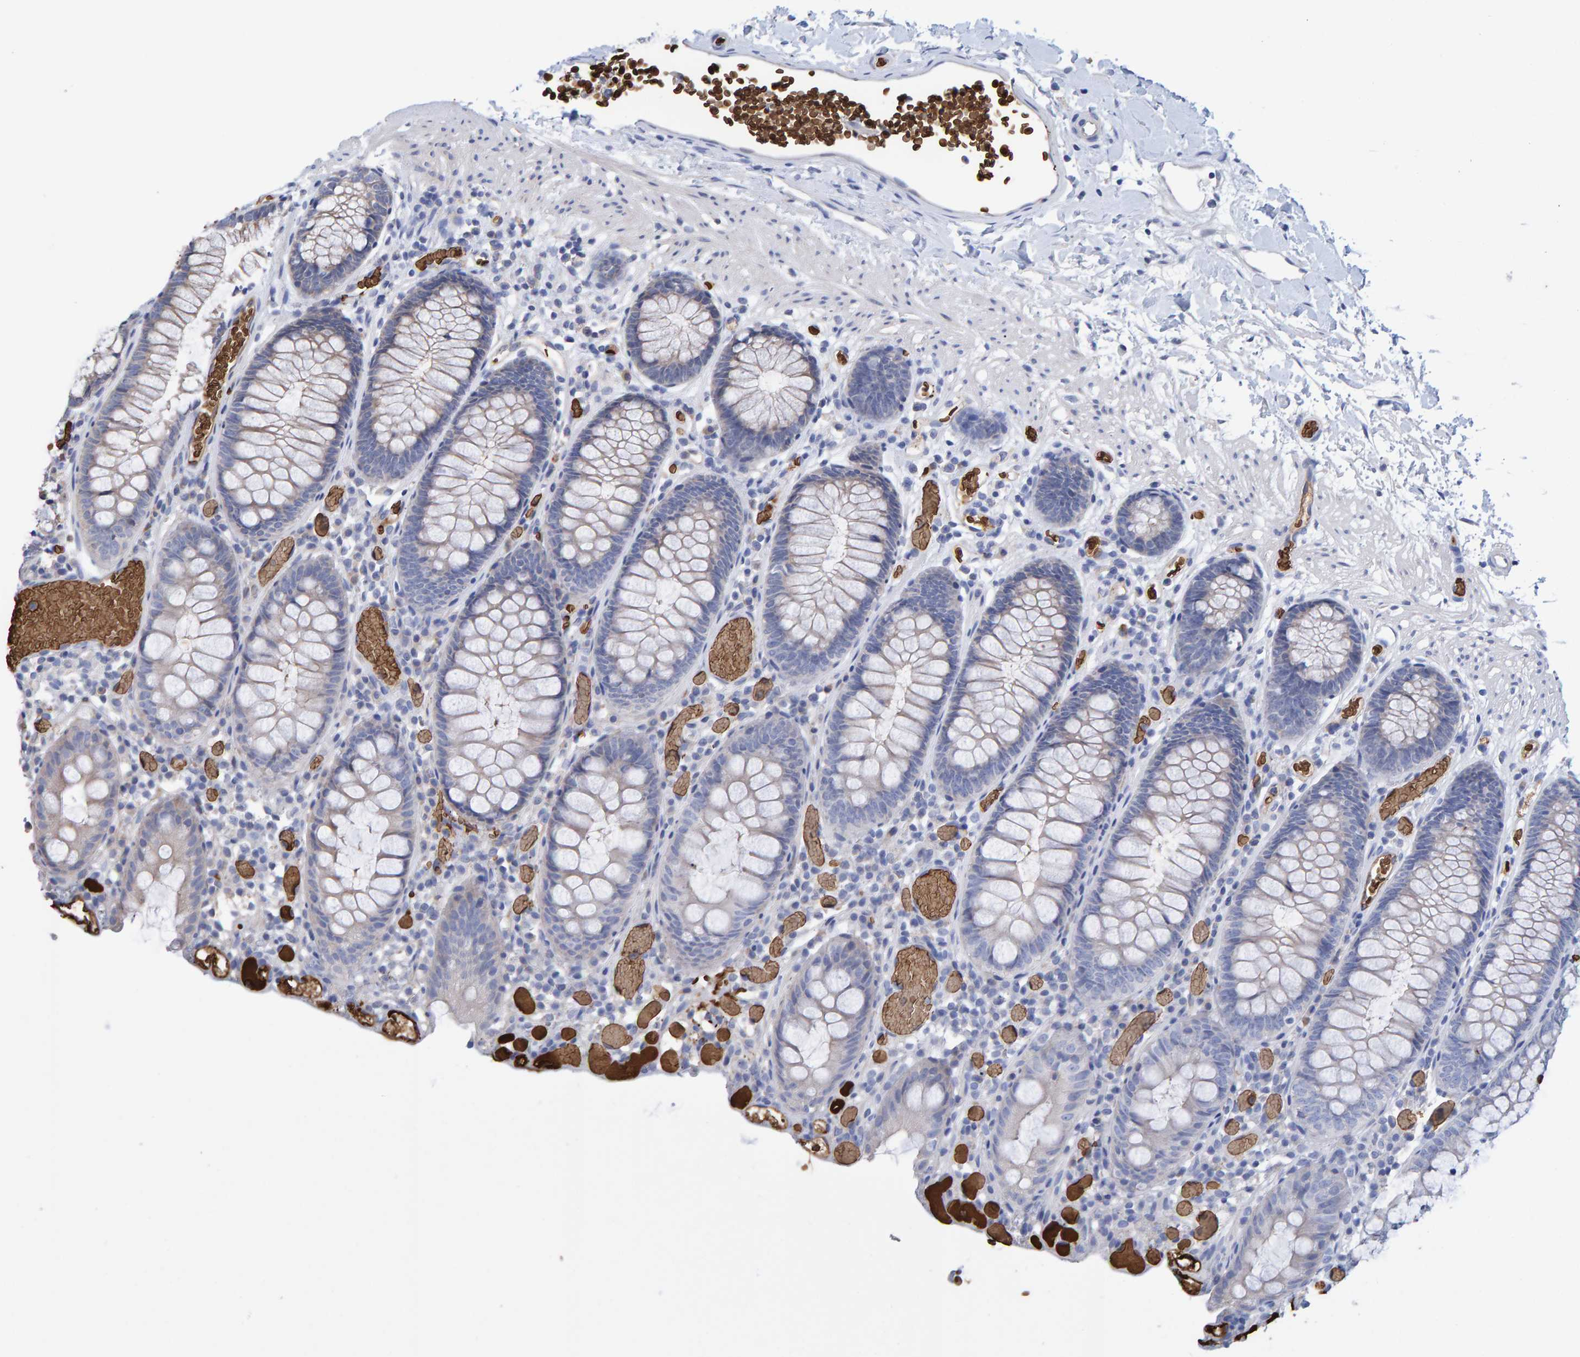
{"staining": {"intensity": "negative", "quantity": "none", "location": "none"}, "tissue": "colon", "cell_type": "Endothelial cells", "image_type": "normal", "snomed": [{"axis": "morphology", "description": "Normal tissue, NOS"}, {"axis": "topography", "description": "Colon"}], "caption": "The image demonstrates no significant staining in endothelial cells of colon. The staining is performed using DAB (3,3'-diaminobenzidine) brown chromogen with nuclei counter-stained in using hematoxylin.", "gene": "VPS9D1", "patient": {"sex": "male", "age": 14}}